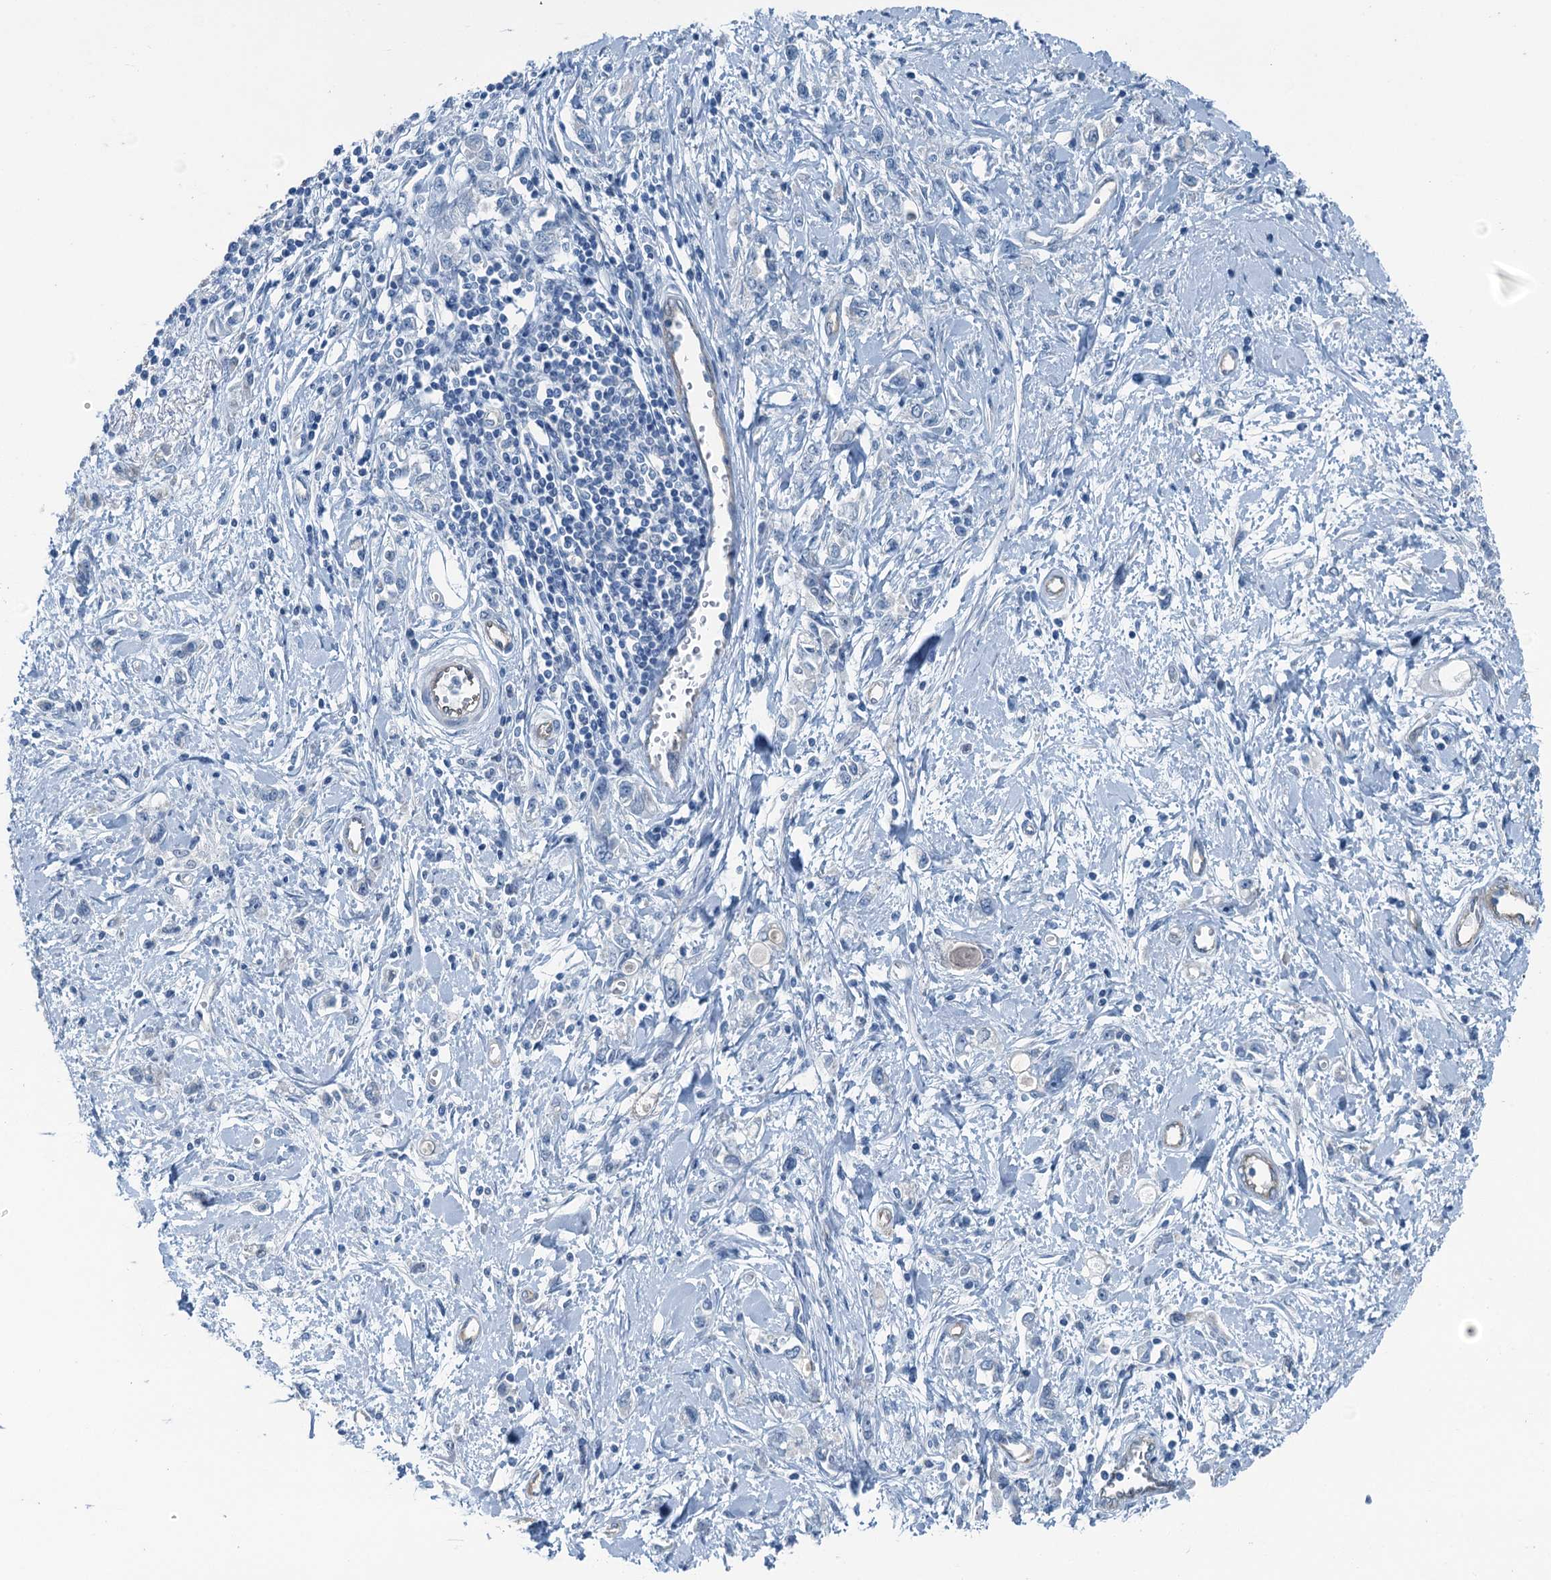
{"staining": {"intensity": "negative", "quantity": "none", "location": "none"}, "tissue": "stomach cancer", "cell_type": "Tumor cells", "image_type": "cancer", "snomed": [{"axis": "morphology", "description": "Adenocarcinoma, NOS"}, {"axis": "topography", "description": "Stomach"}], "caption": "This is an immunohistochemistry histopathology image of stomach adenocarcinoma. There is no staining in tumor cells.", "gene": "GFOD2", "patient": {"sex": "female", "age": 76}}